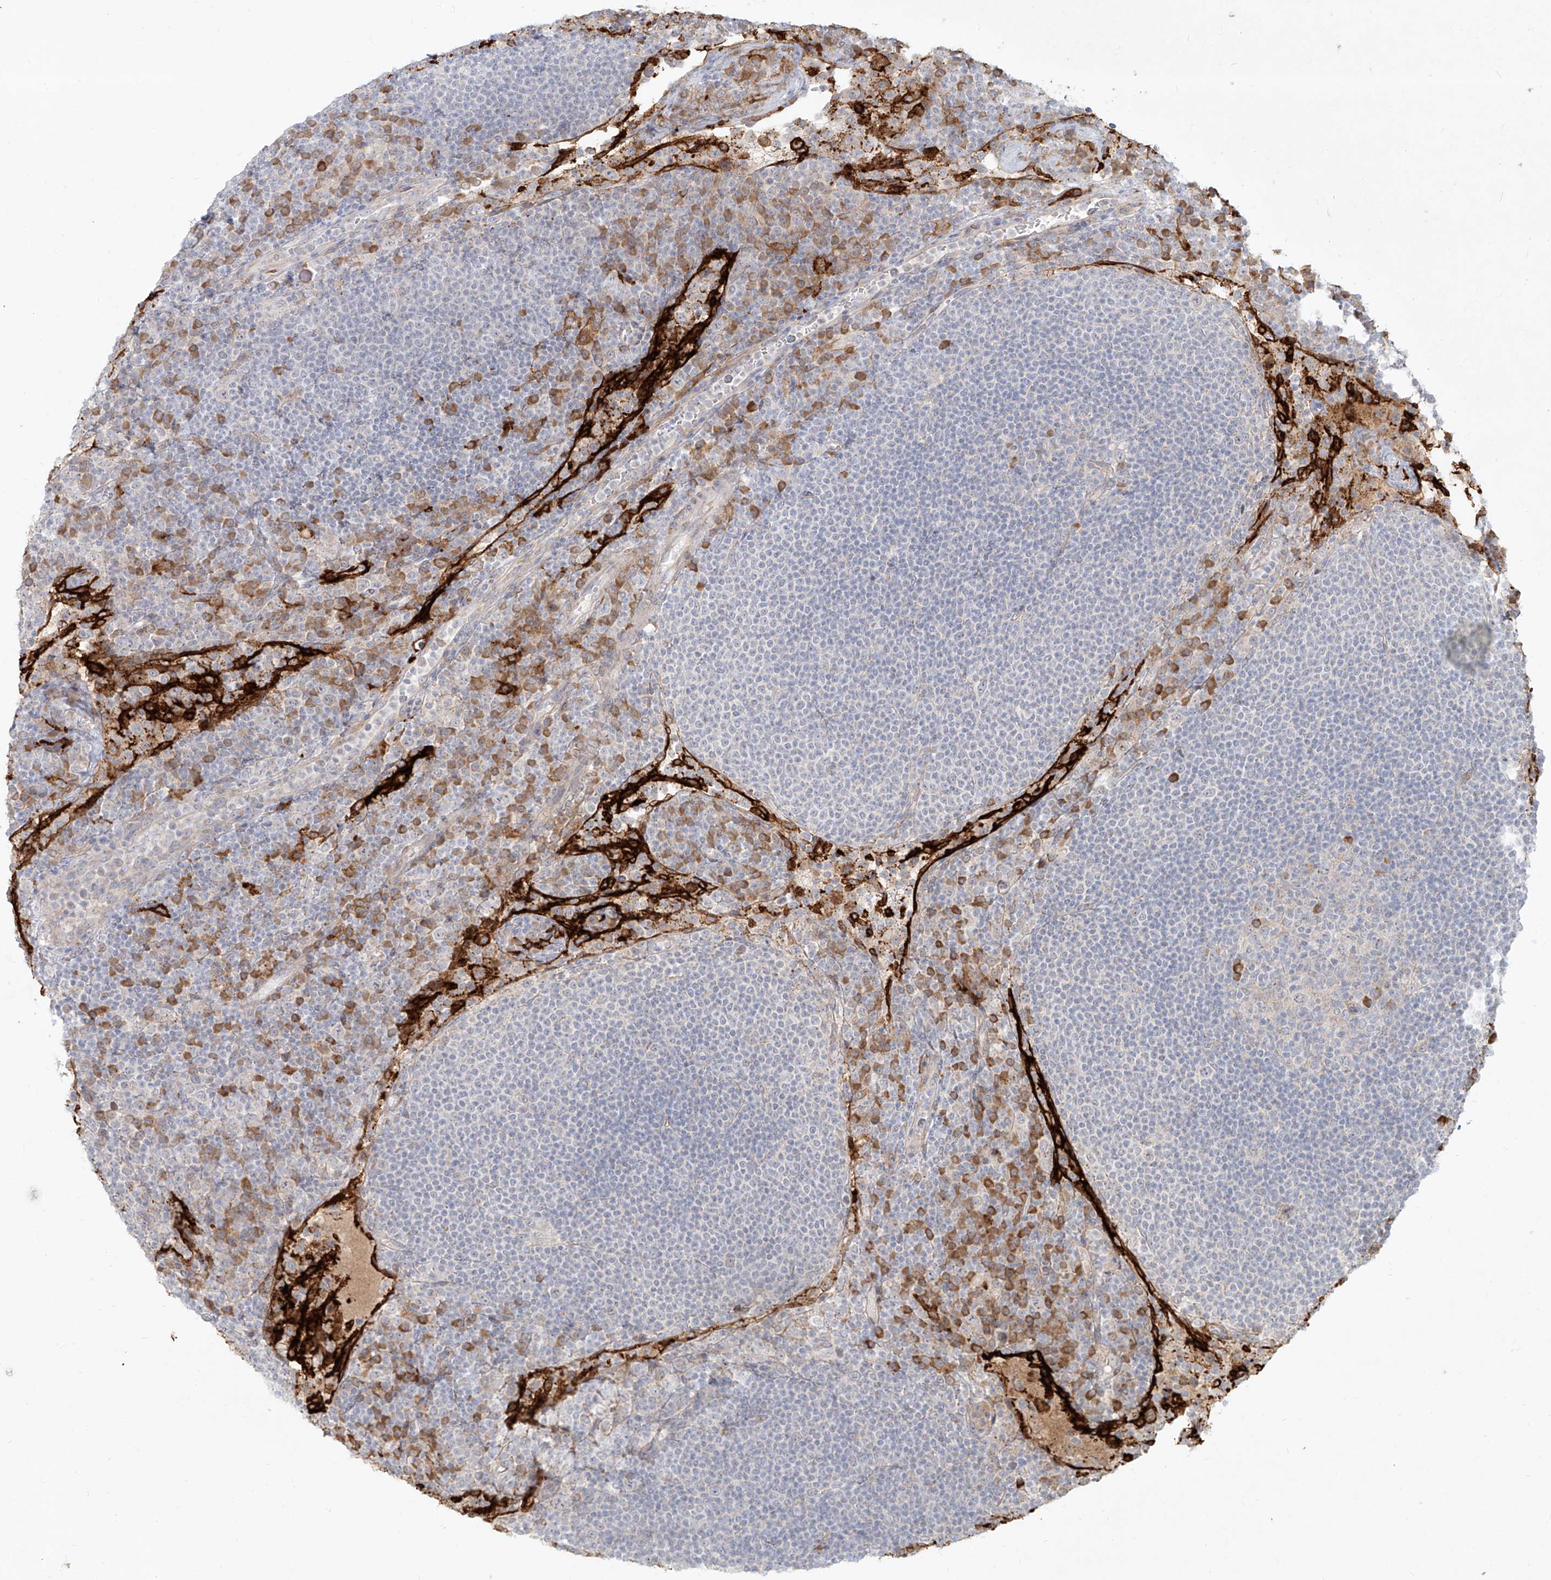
{"staining": {"intensity": "negative", "quantity": "none", "location": "none"}, "tissue": "lymph node", "cell_type": "Germinal center cells", "image_type": "normal", "snomed": [{"axis": "morphology", "description": "Normal tissue, NOS"}, {"axis": "topography", "description": "Lymph node"}], "caption": "Immunohistochemistry (IHC) micrograph of normal human lymph node stained for a protein (brown), which displays no expression in germinal center cells. (Stains: DAB immunohistochemistry (IHC) with hematoxylin counter stain, Microscopy: brightfield microscopy at high magnification).", "gene": "CD209", "patient": {"sex": "female", "age": 53}}